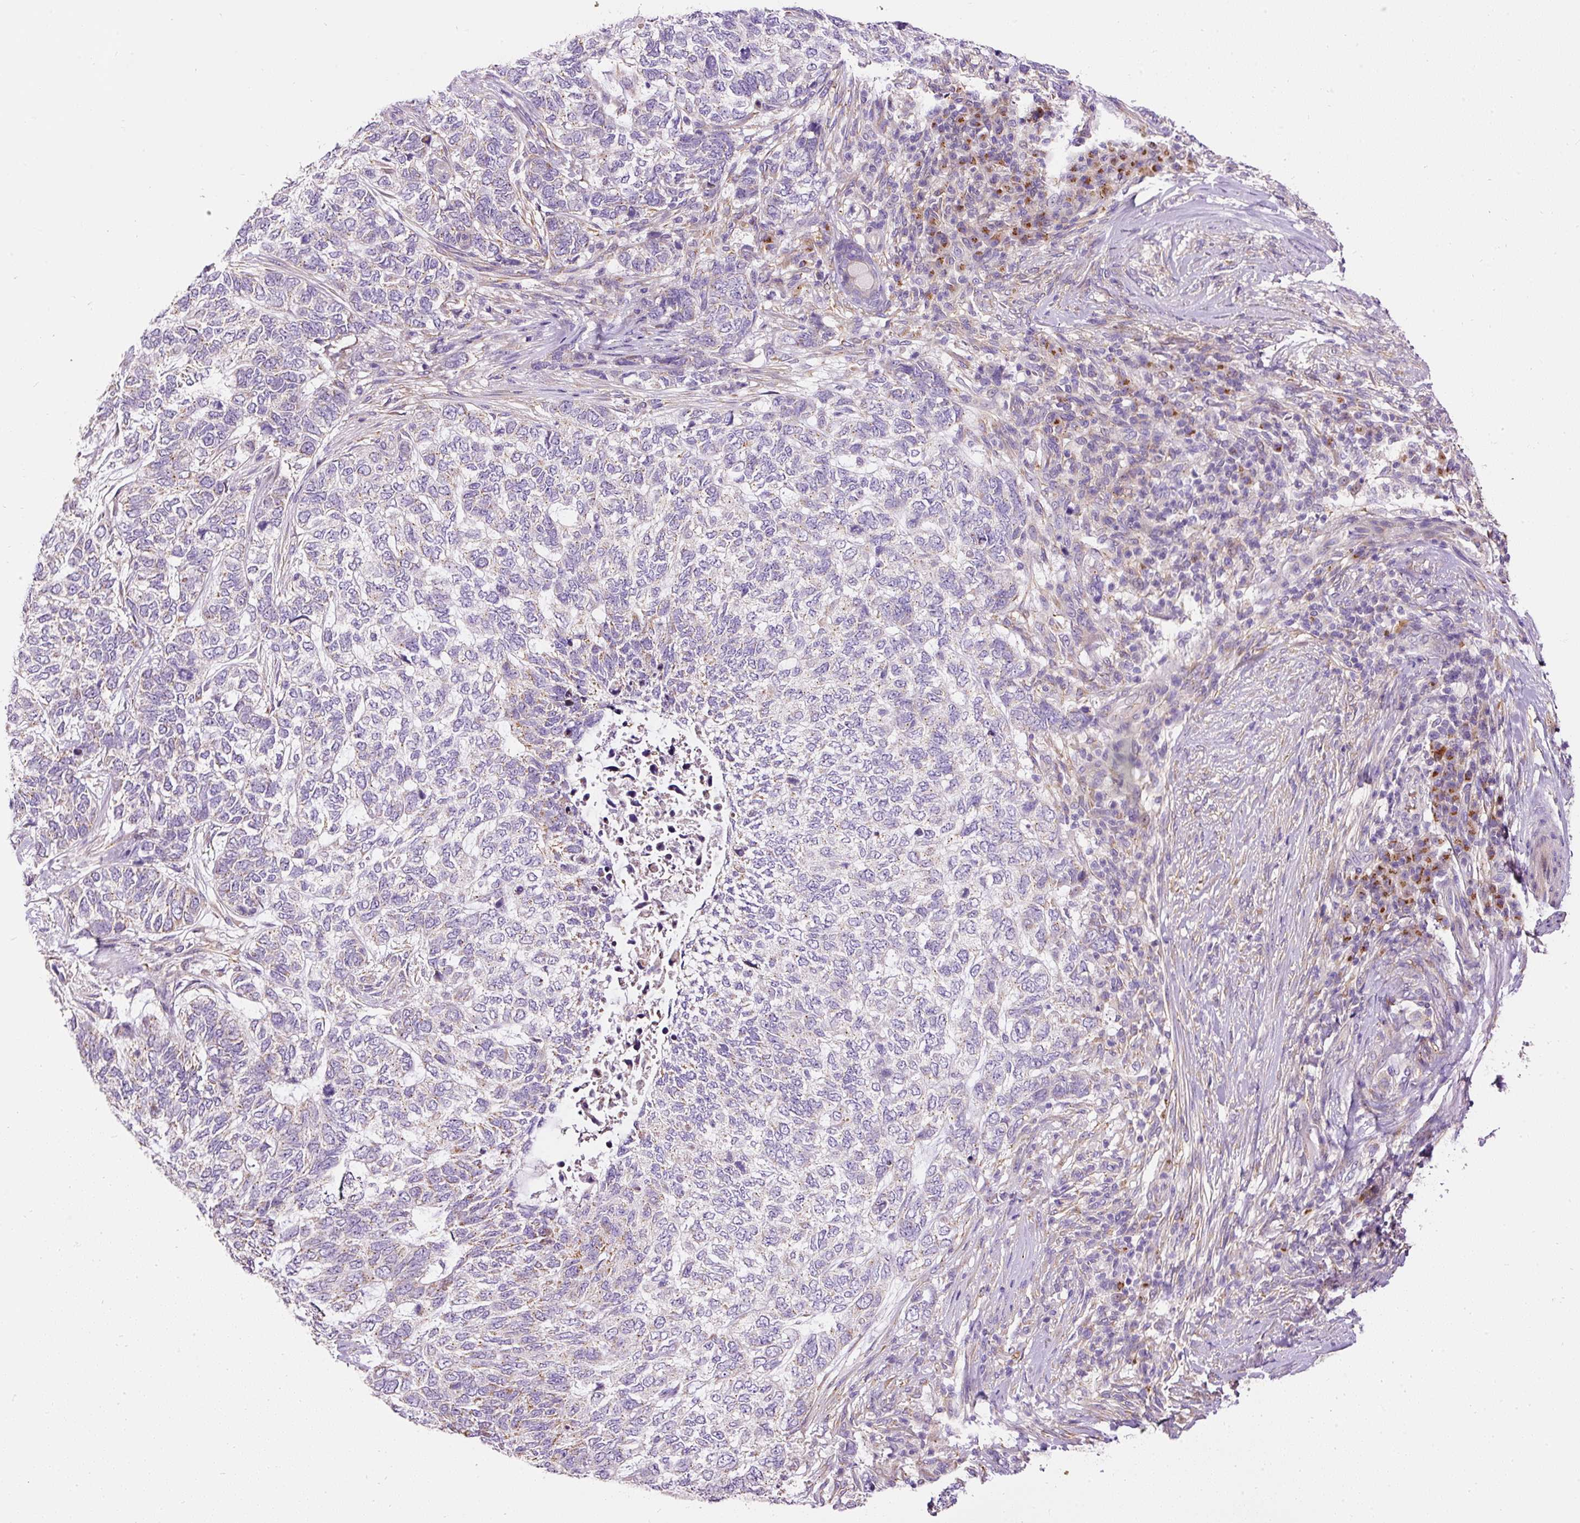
{"staining": {"intensity": "weak", "quantity": "<25%", "location": "cytoplasmic/membranous"}, "tissue": "skin cancer", "cell_type": "Tumor cells", "image_type": "cancer", "snomed": [{"axis": "morphology", "description": "Basal cell carcinoma"}, {"axis": "topography", "description": "Skin"}], "caption": "Tumor cells show no significant expression in skin cancer (basal cell carcinoma). (IHC, brightfield microscopy, high magnification).", "gene": "PRRC2A", "patient": {"sex": "female", "age": 65}}